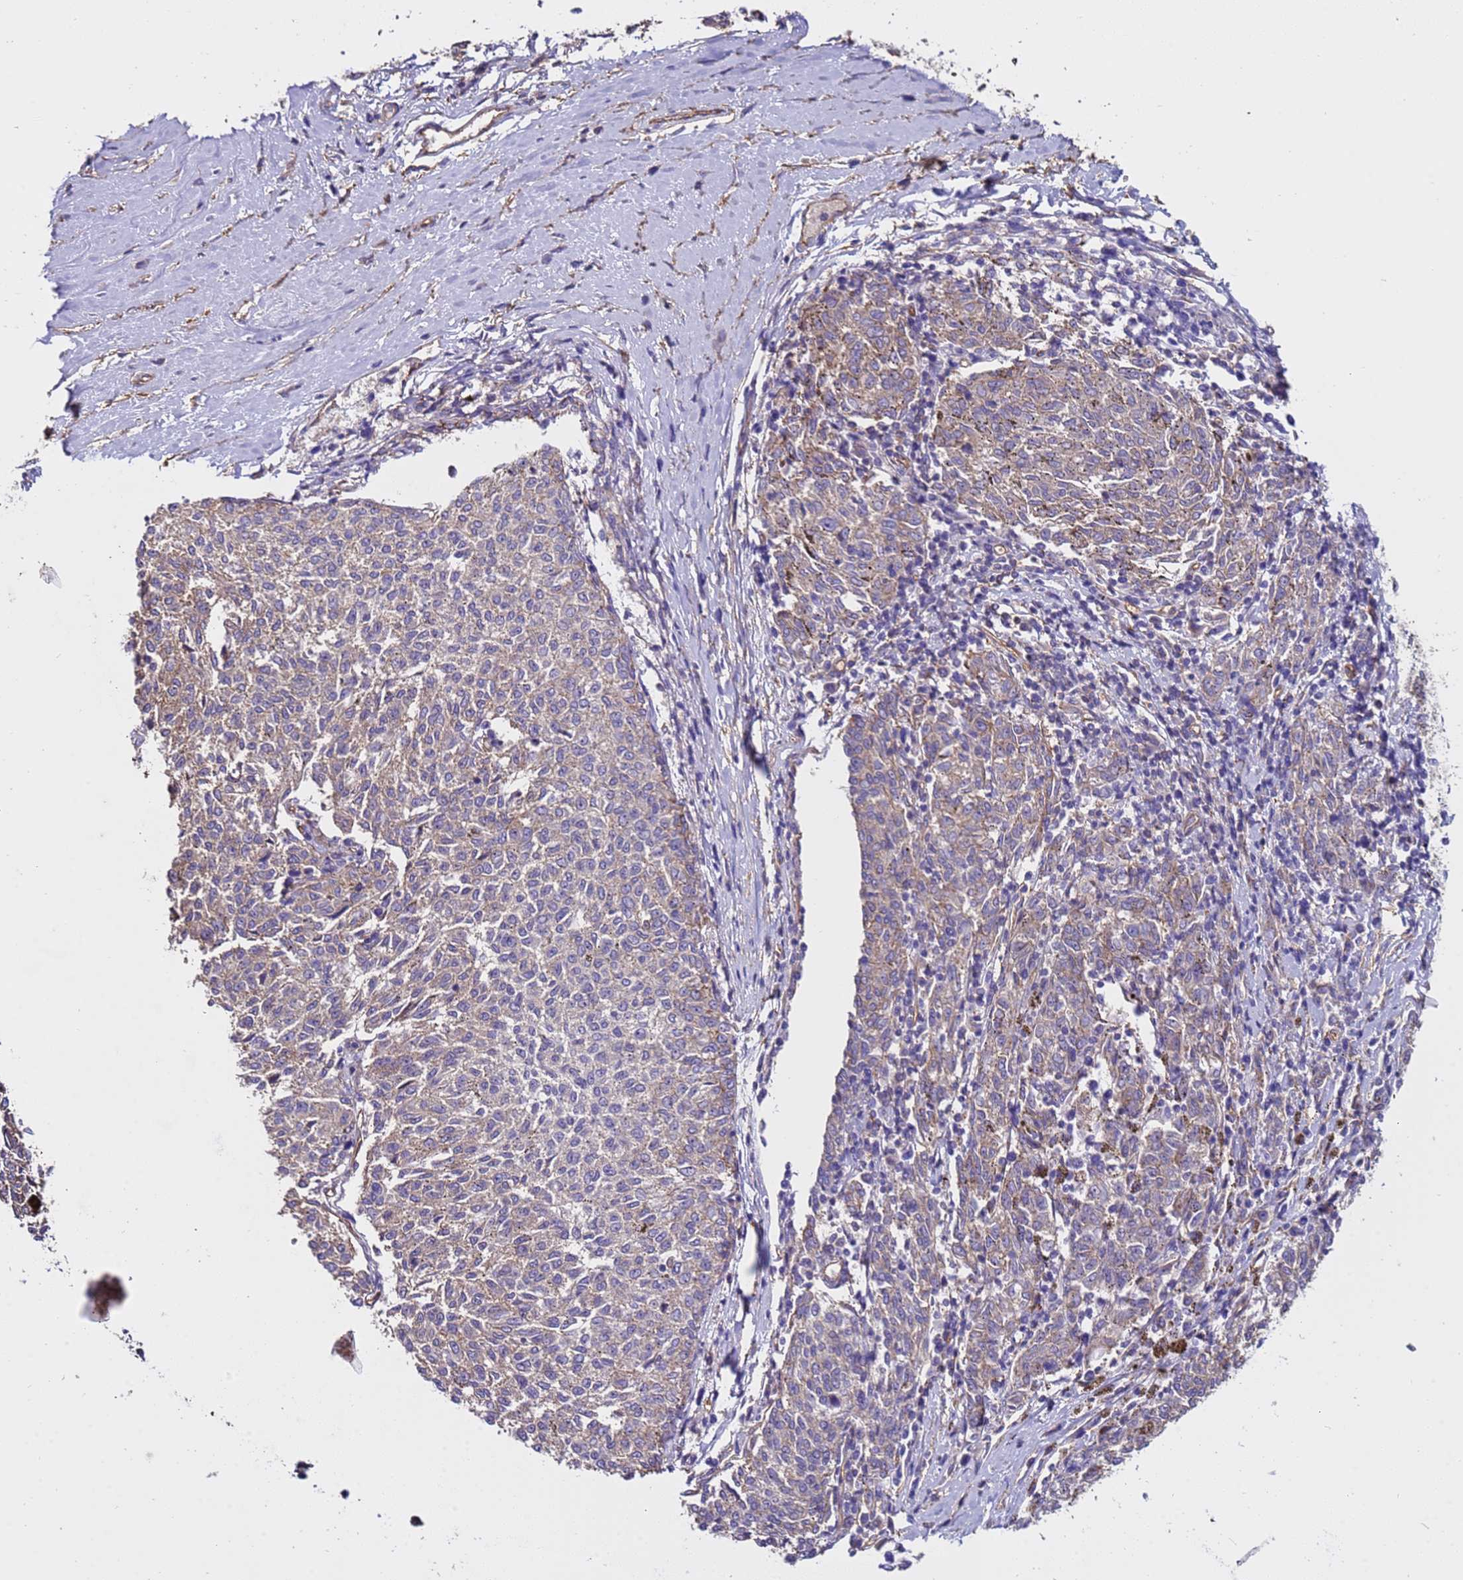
{"staining": {"intensity": "weak", "quantity": "25%-75%", "location": "cytoplasmic/membranous"}, "tissue": "melanoma", "cell_type": "Tumor cells", "image_type": "cancer", "snomed": [{"axis": "morphology", "description": "Malignant melanoma, NOS"}, {"axis": "topography", "description": "Skin"}], "caption": "Malignant melanoma stained for a protein (brown) exhibits weak cytoplasmic/membranous positive expression in approximately 25%-75% of tumor cells.", "gene": "ZNF248", "patient": {"sex": "female", "age": 72}}